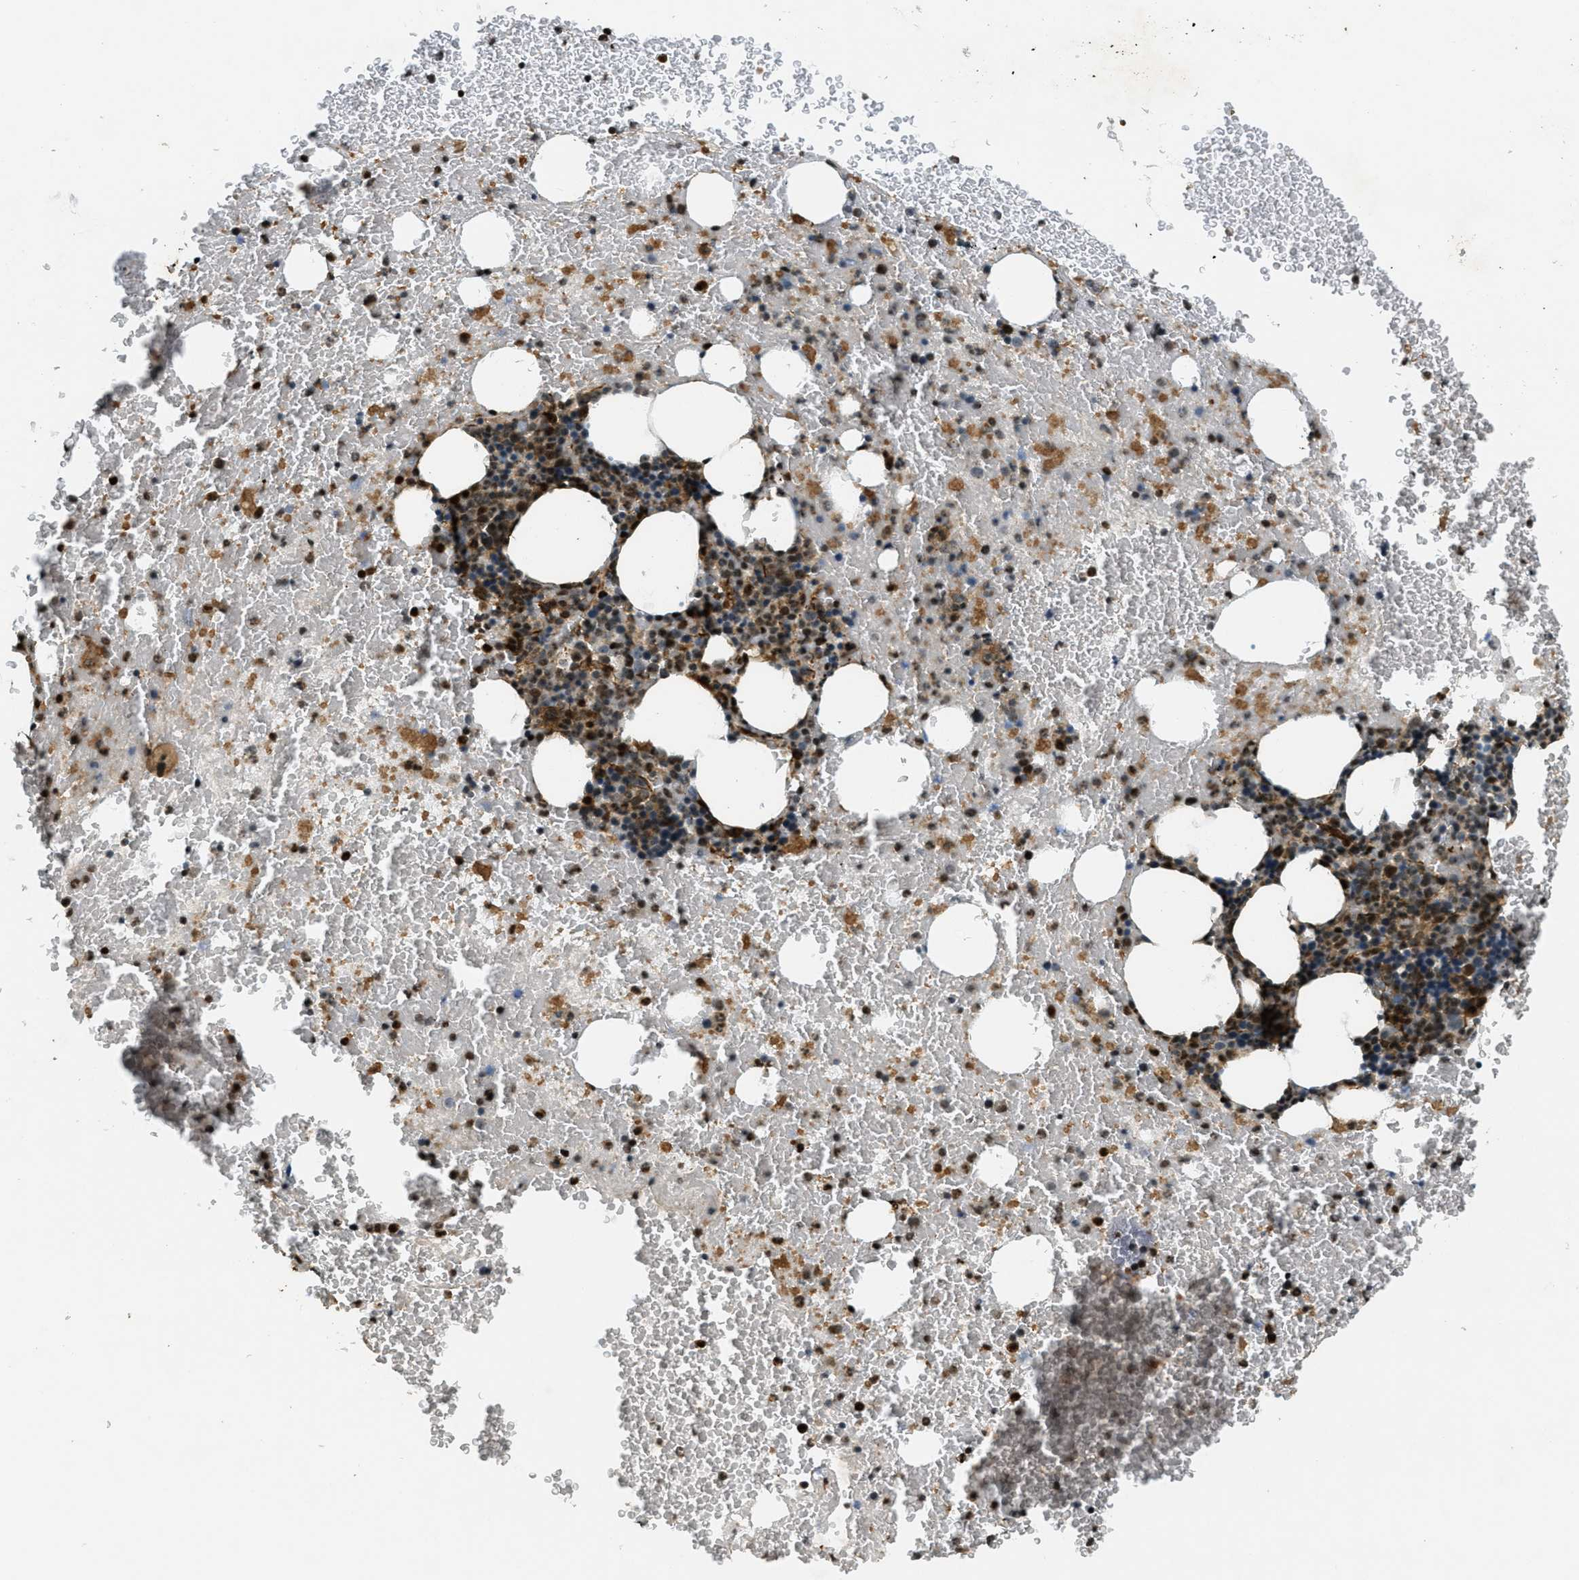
{"staining": {"intensity": "strong", "quantity": "25%-75%", "location": "cytoplasmic/membranous,nuclear"}, "tissue": "bone marrow", "cell_type": "Hematopoietic cells", "image_type": "normal", "snomed": [{"axis": "morphology", "description": "Normal tissue, NOS"}, {"axis": "morphology", "description": "Inflammation, NOS"}, {"axis": "topography", "description": "Bone marrow"}], "caption": "Bone marrow stained with DAB (3,3'-diaminobenzidine) IHC displays high levels of strong cytoplasmic/membranous,nuclear positivity in approximately 25%-75% of hematopoietic cells. The staining was performed using DAB (3,3'-diaminobenzidine), with brown indicating positive protein expression. Nuclei are stained blue with hematoxylin.", "gene": "CFAP36", "patient": {"sex": "male", "age": 47}}